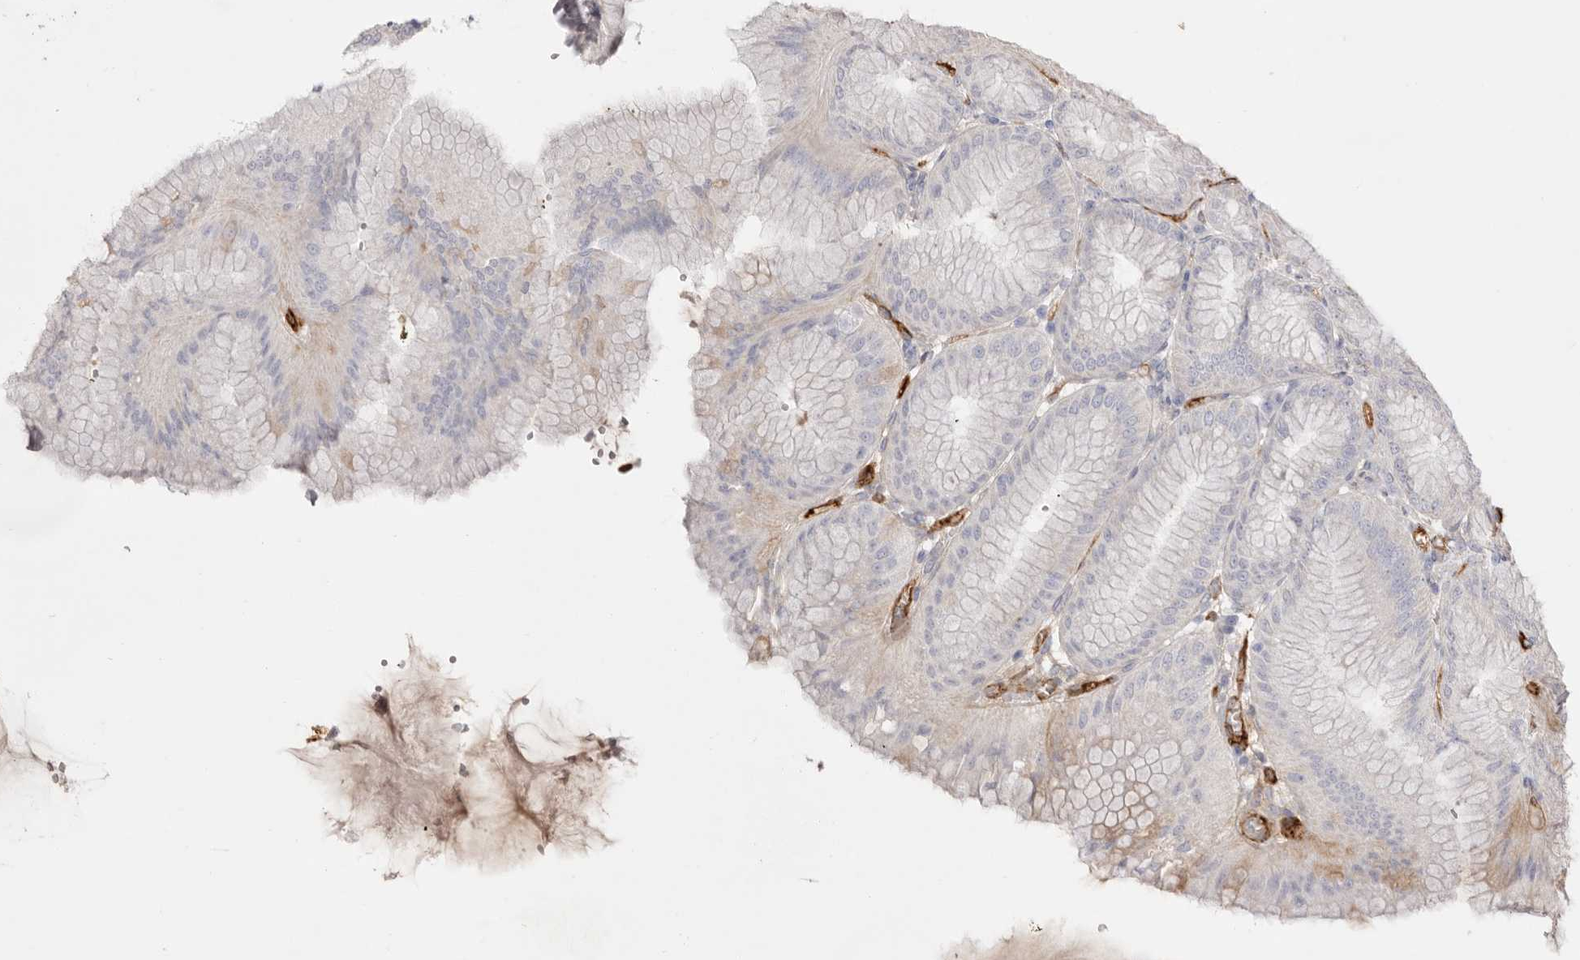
{"staining": {"intensity": "negative", "quantity": "none", "location": "none"}, "tissue": "stomach", "cell_type": "Glandular cells", "image_type": "normal", "snomed": [{"axis": "morphology", "description": "Normal tissue, NOS"}, {"axis": "topography", "description": "Stomach, lower"}], "caption": "Immunohistochemistry image of normal human stomach stained for a protein (brown), which exhibits no positivity in glandular cells. Nuclei are stained in blue.", "gene": "LRRC66", "patient": {"sex": "male", "age": 71}}